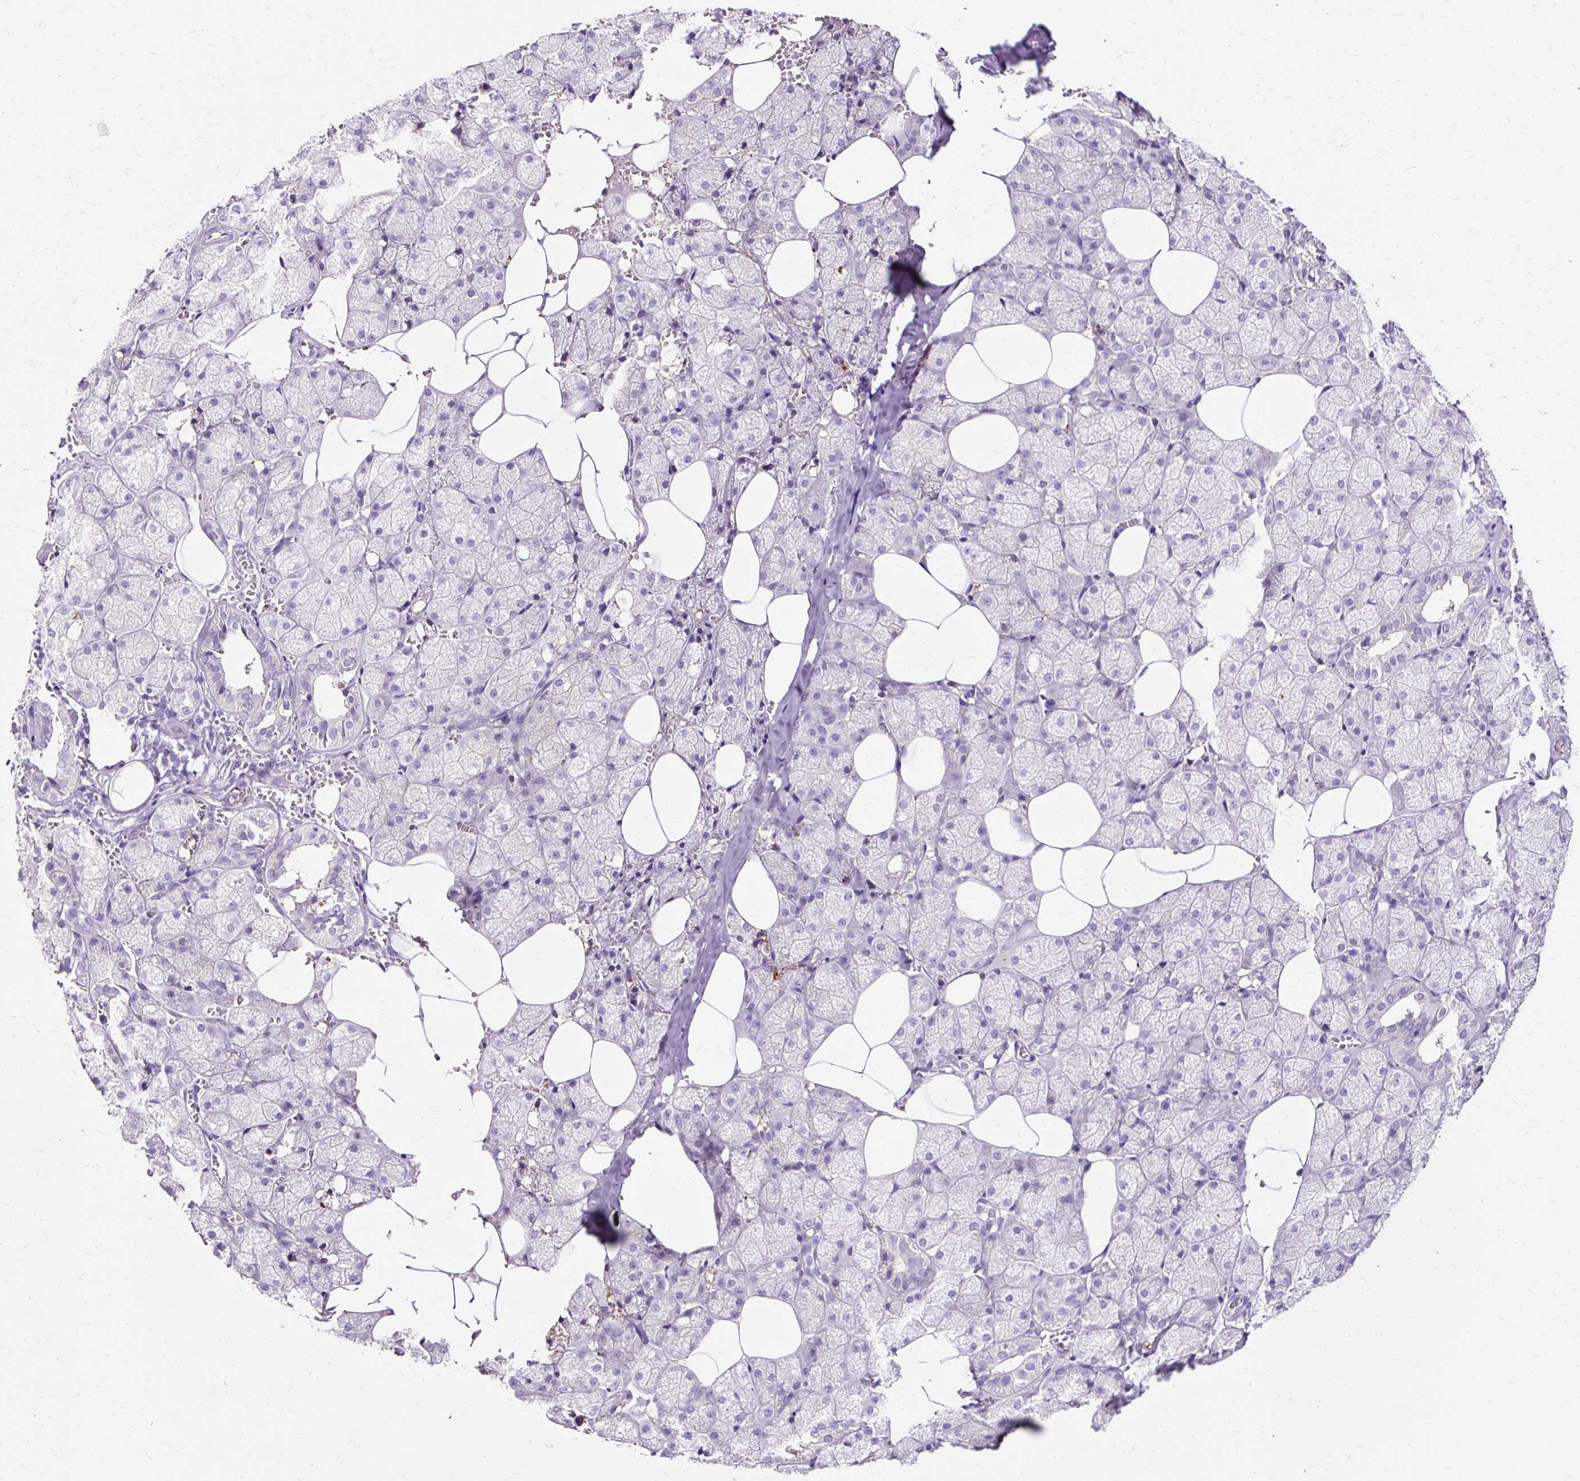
{"staining": {"intensity": "negative", "quantity": "none", "location": "none"}, "tissue": "salivary gland", "cell_type": "Glandular cells", "image_type": "normal", "snomed": [{"axis": "morphology", "description": "Normal tissue, NOS"}, {"axis": "topography", "description": "Salivary gland"}, {"axis": "topography", "description": "Peripheral nerve tissue"}], "caption": "Normal salivary gland was stained to show a protein in brown. There is no significant expression in glandular cells. (DAB (3,3'-diaminobenzidine) immunohistochemistry (IHC), high magnification).", "gene": "CLDN25", "patient": {"sex": "male", "age": 38}}